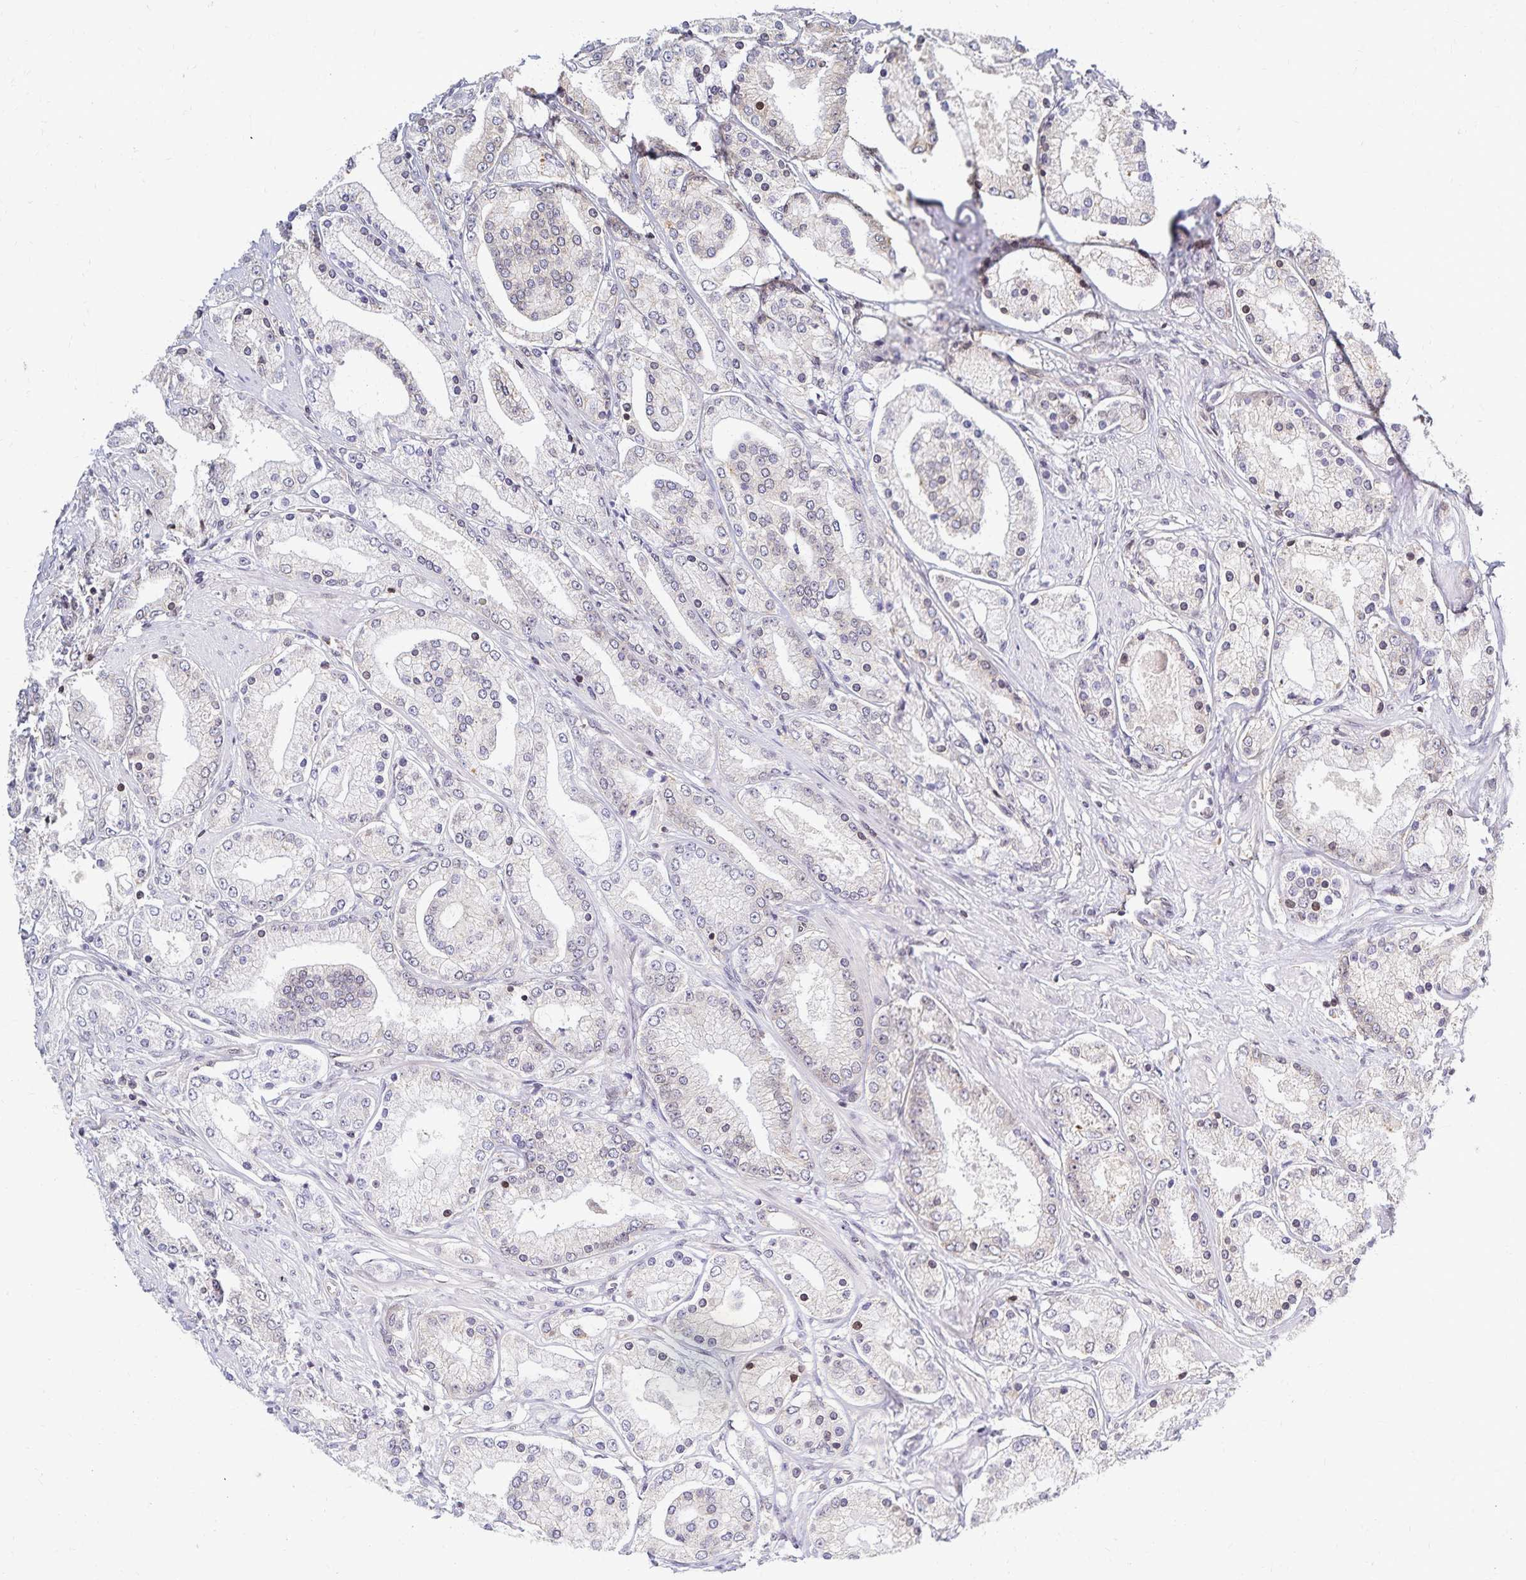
{"staining": {"intensity": "weak", "quantity": "<25%", "location": "nuclear"}, "tissue": "prostate cancer", "cell_type": "Tumor cells", "image_type": "cancer", "snomed": [{"axis": "morphology", "description": "Adenocarcinoma, High grade"}, {"axis": "topography", "description": "Prostate"}], "caption": "Protein analysis of prostate cancer demonstrates no significant staining in tumor cells.", "gene": "RAB9B", "patient": {"sex": "male", "age": 67}}